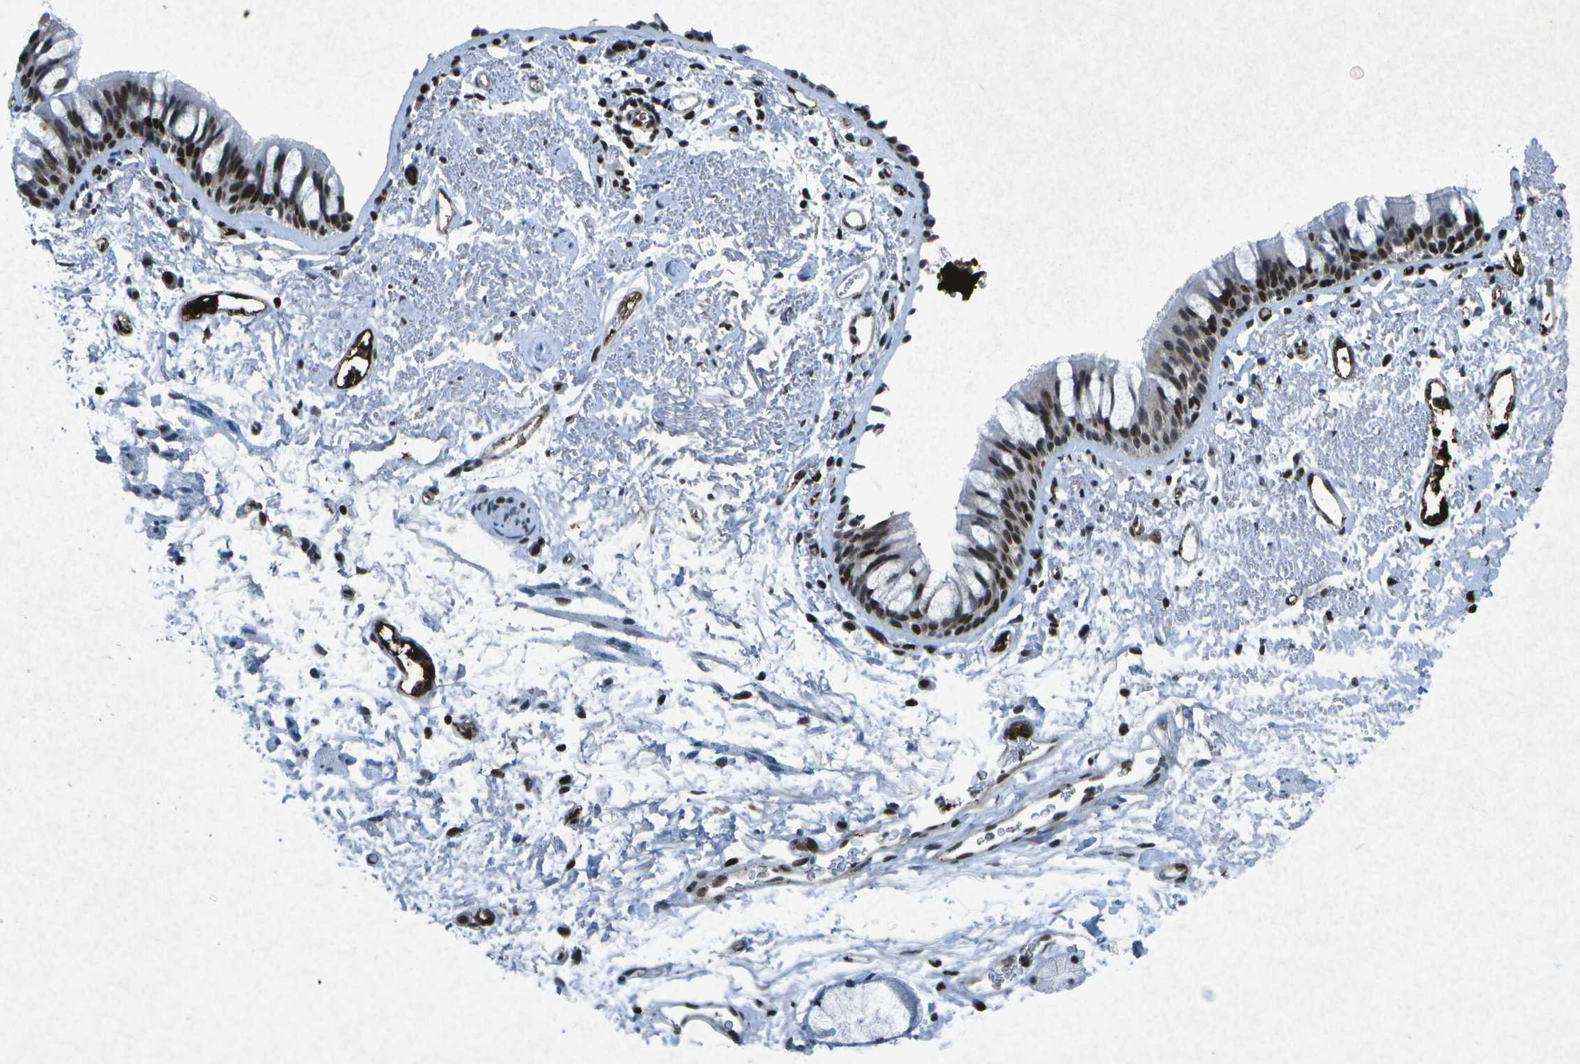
{"staining": {"intensity": "moderate", "quantity": "<25%", "location": "nuclear"}, "tissue": "adipose tissue", "cell_type": "Adipocytes", "image_type": "normal", "snomed": [{"axis": "morphology", "description": "Normal tissue, NOS"}, {"axis": "topography", "description": "Bronchus"}], "caption": "A brown stain highlights moderate nuclear staining of a protein in adipocytes of benign adipose tissue. (IHC, brightfield microscopy, high magnification).", "gene": "MTA2", "patient": {"sex": "female", "age": 73}}